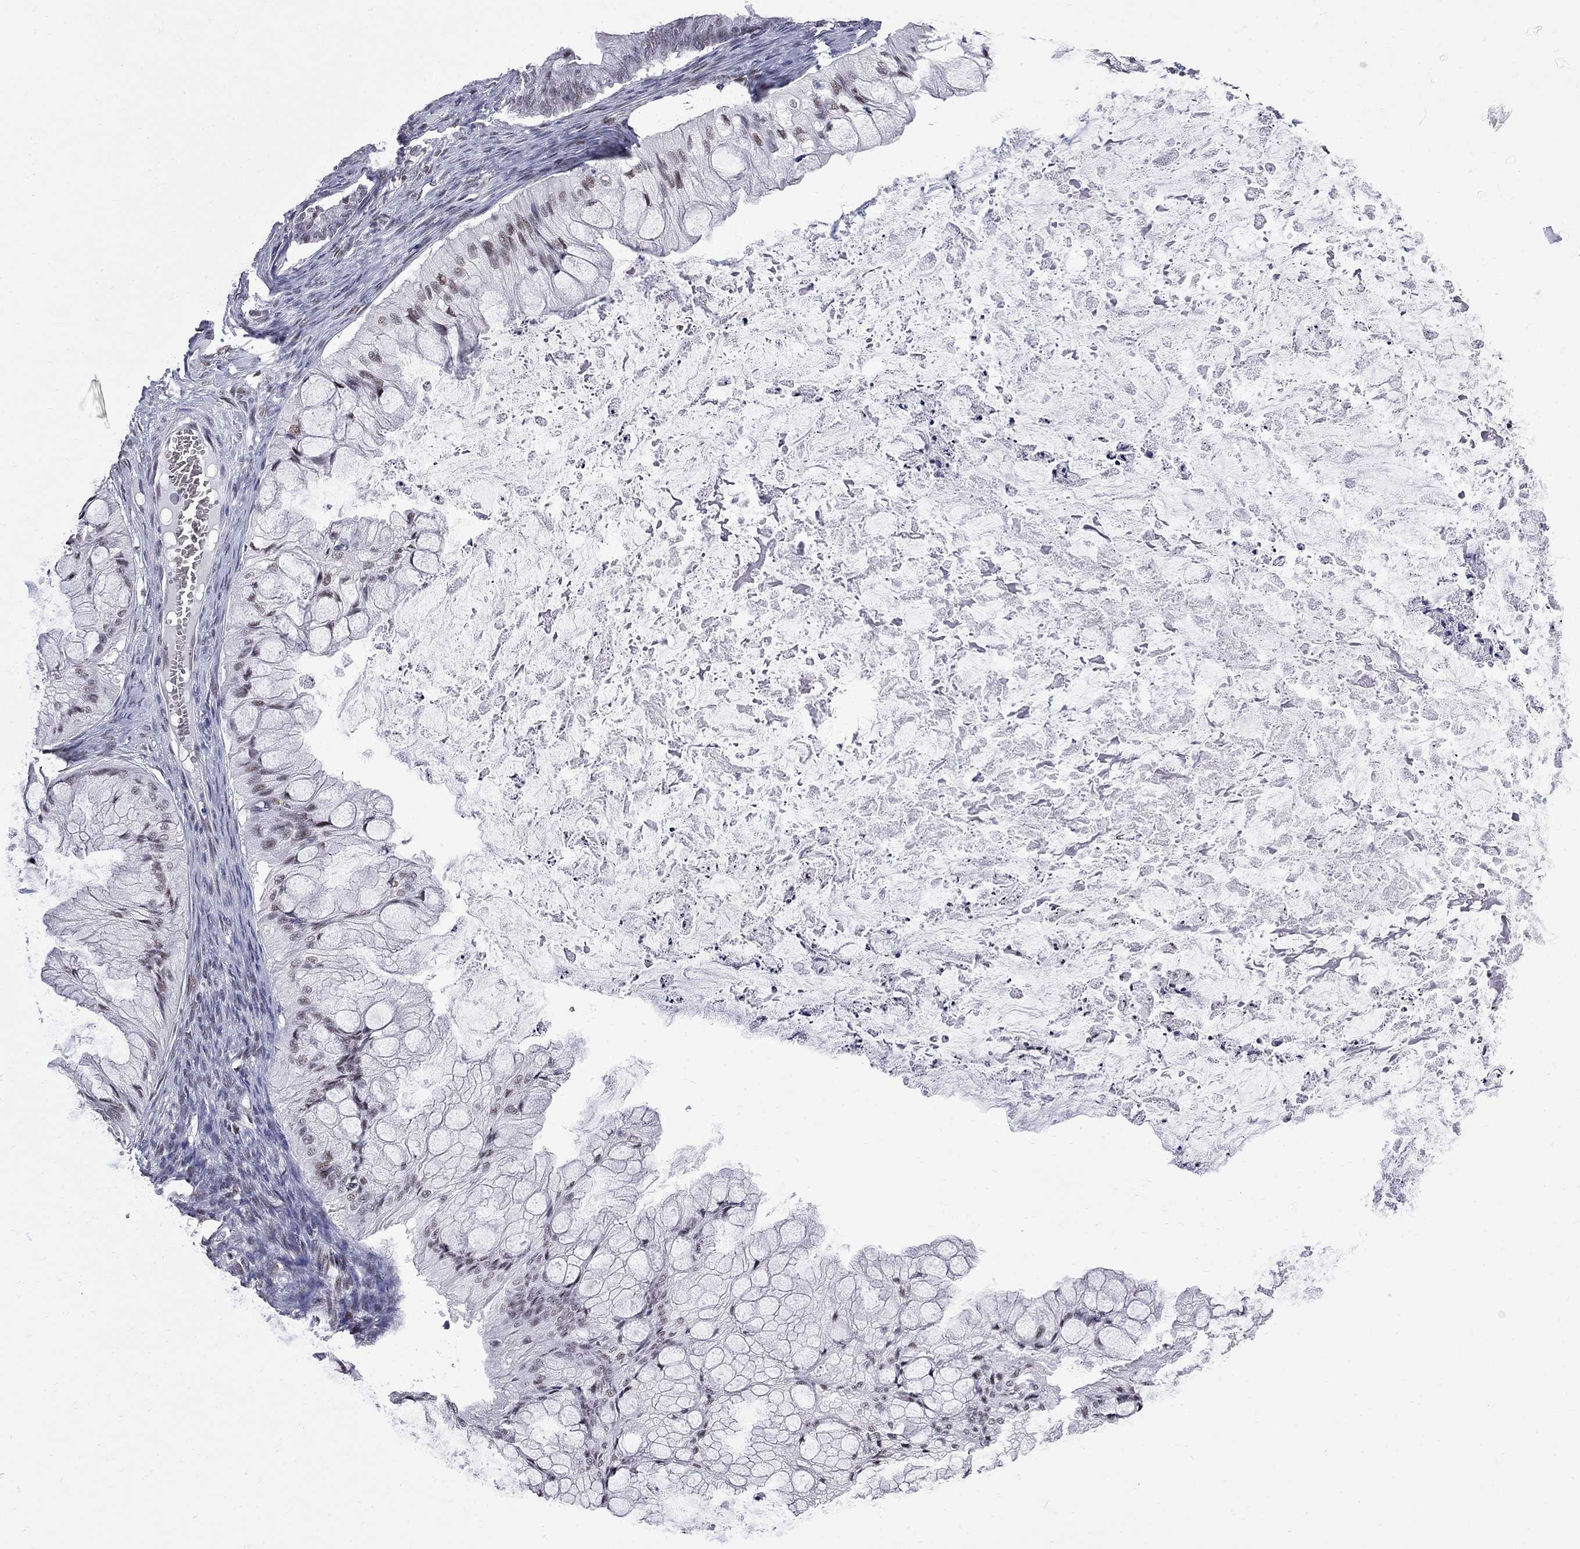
{"staining": {"intensity": "weak", "quantity": "25%-75%", "location": "nuclear"}, "tissue": "ovarian cancer", "cell_type": "Tumor cells", "image_type": "cancer", "snomed": [{"axis": "morphology", "description": "Cystadenocarcinoma, mucinous, NOS"}, {"axis": "topography", "description": "Ovary"}], "caption": "Protein expression analysis of human mucinous cystadenocarcinoma (ovarian) reveals weak nuclear expression in approximately 25%-75% of tumor cells.", "gene": "ZBTB47", "patient": {"sex": "female", "age": 57}}